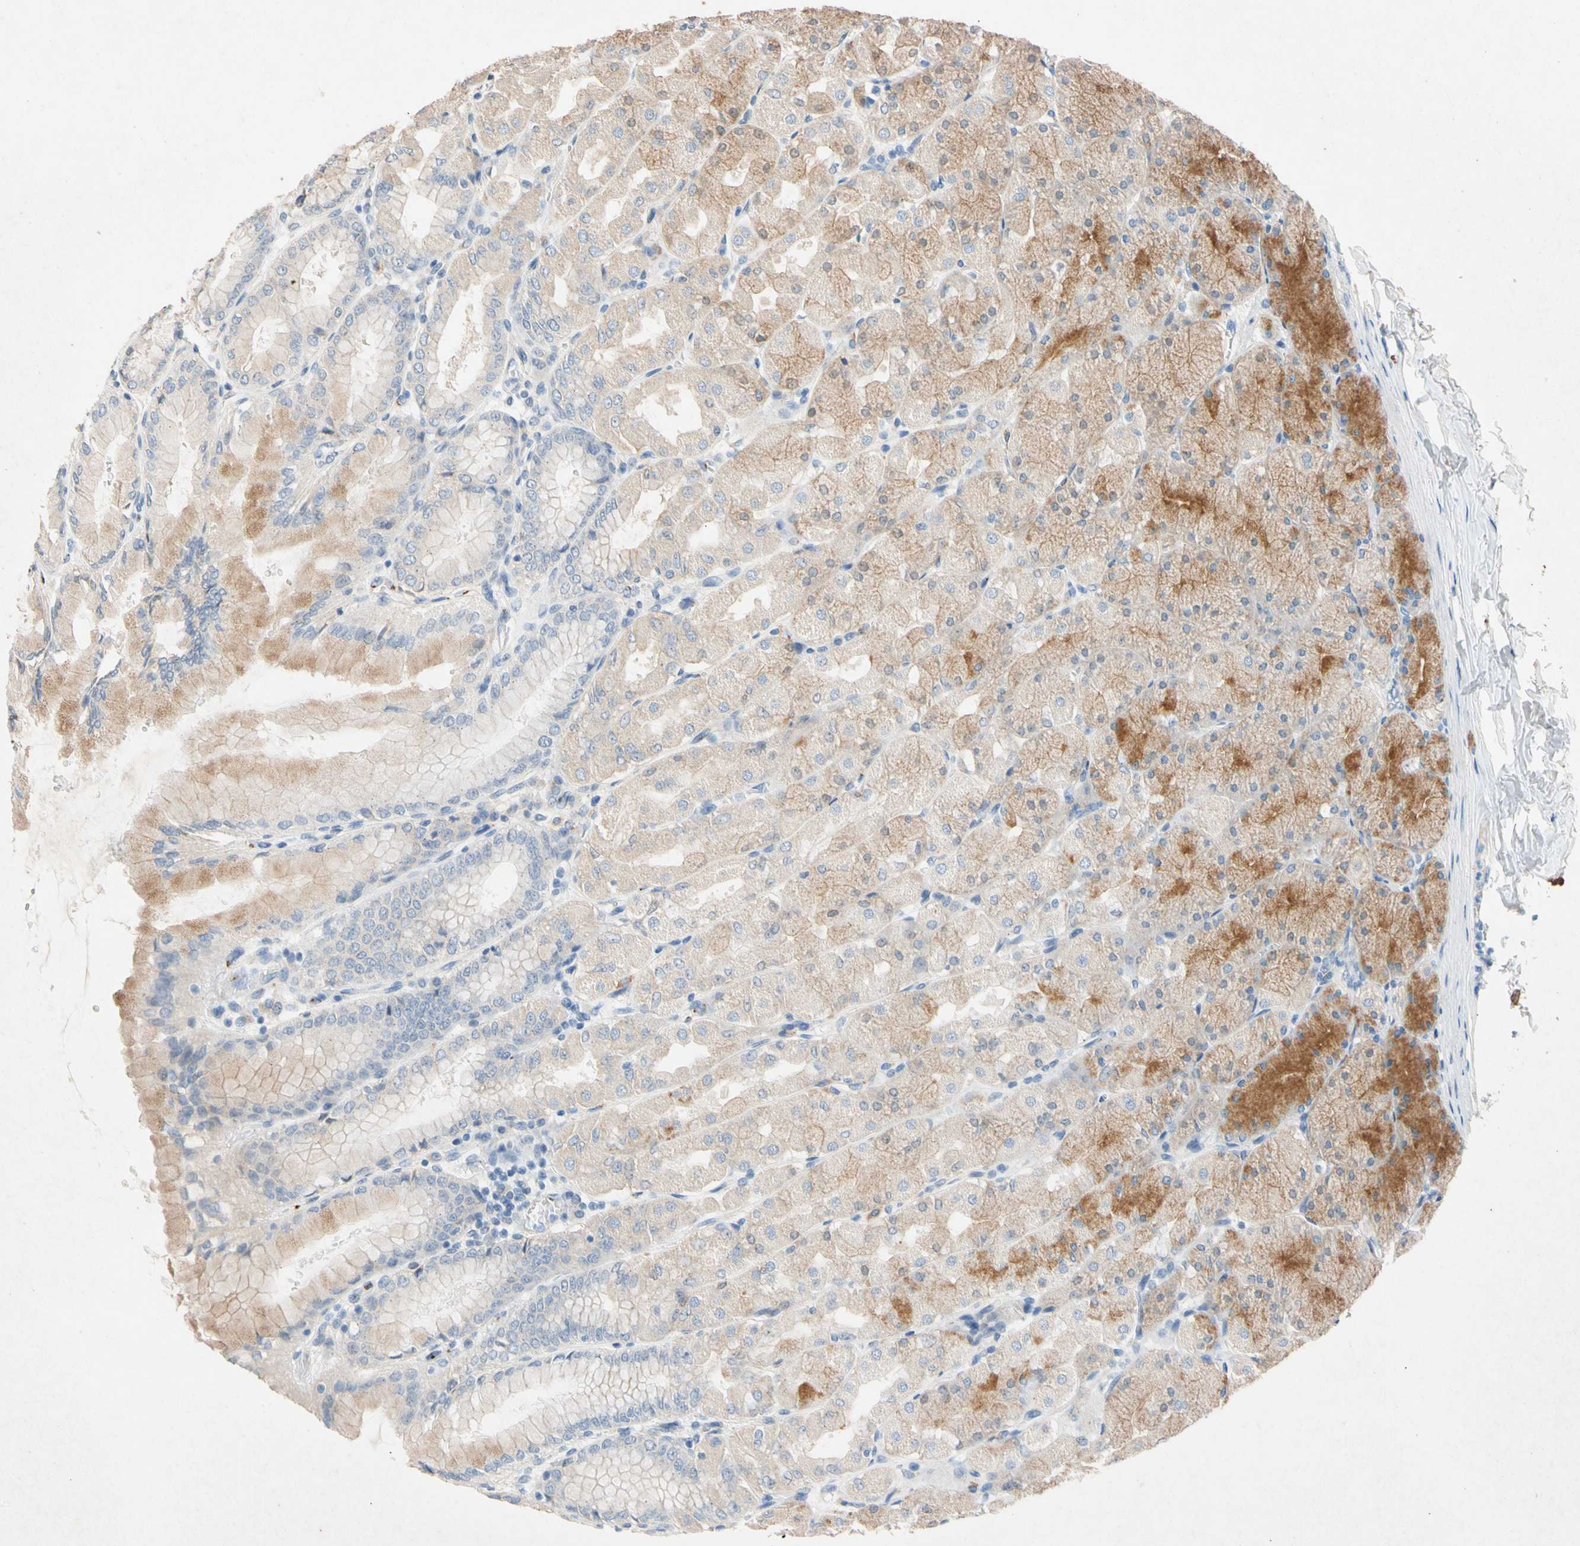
{"staining": {"intensity": "moderate", "quantity": "<25%", "location": "cytoplasmic/membranous"}, "tissue": "stomach", "cell_type": "Glandular cells", "image_type": "normal", "snomed": [{"axis": "morphology", "description": "Normal tissue, NOS"}, {"axis": "topography", "description": "Stomach, upper"}], "caption": "This histopathology image shows immunohistochemistry staining of normal stomach, with low moderate cytoplasmic/membranous staining in approximately <25% of glandular cells.", "gene": "GASK1B", "patient": {"sex": "female", "age": 56}}